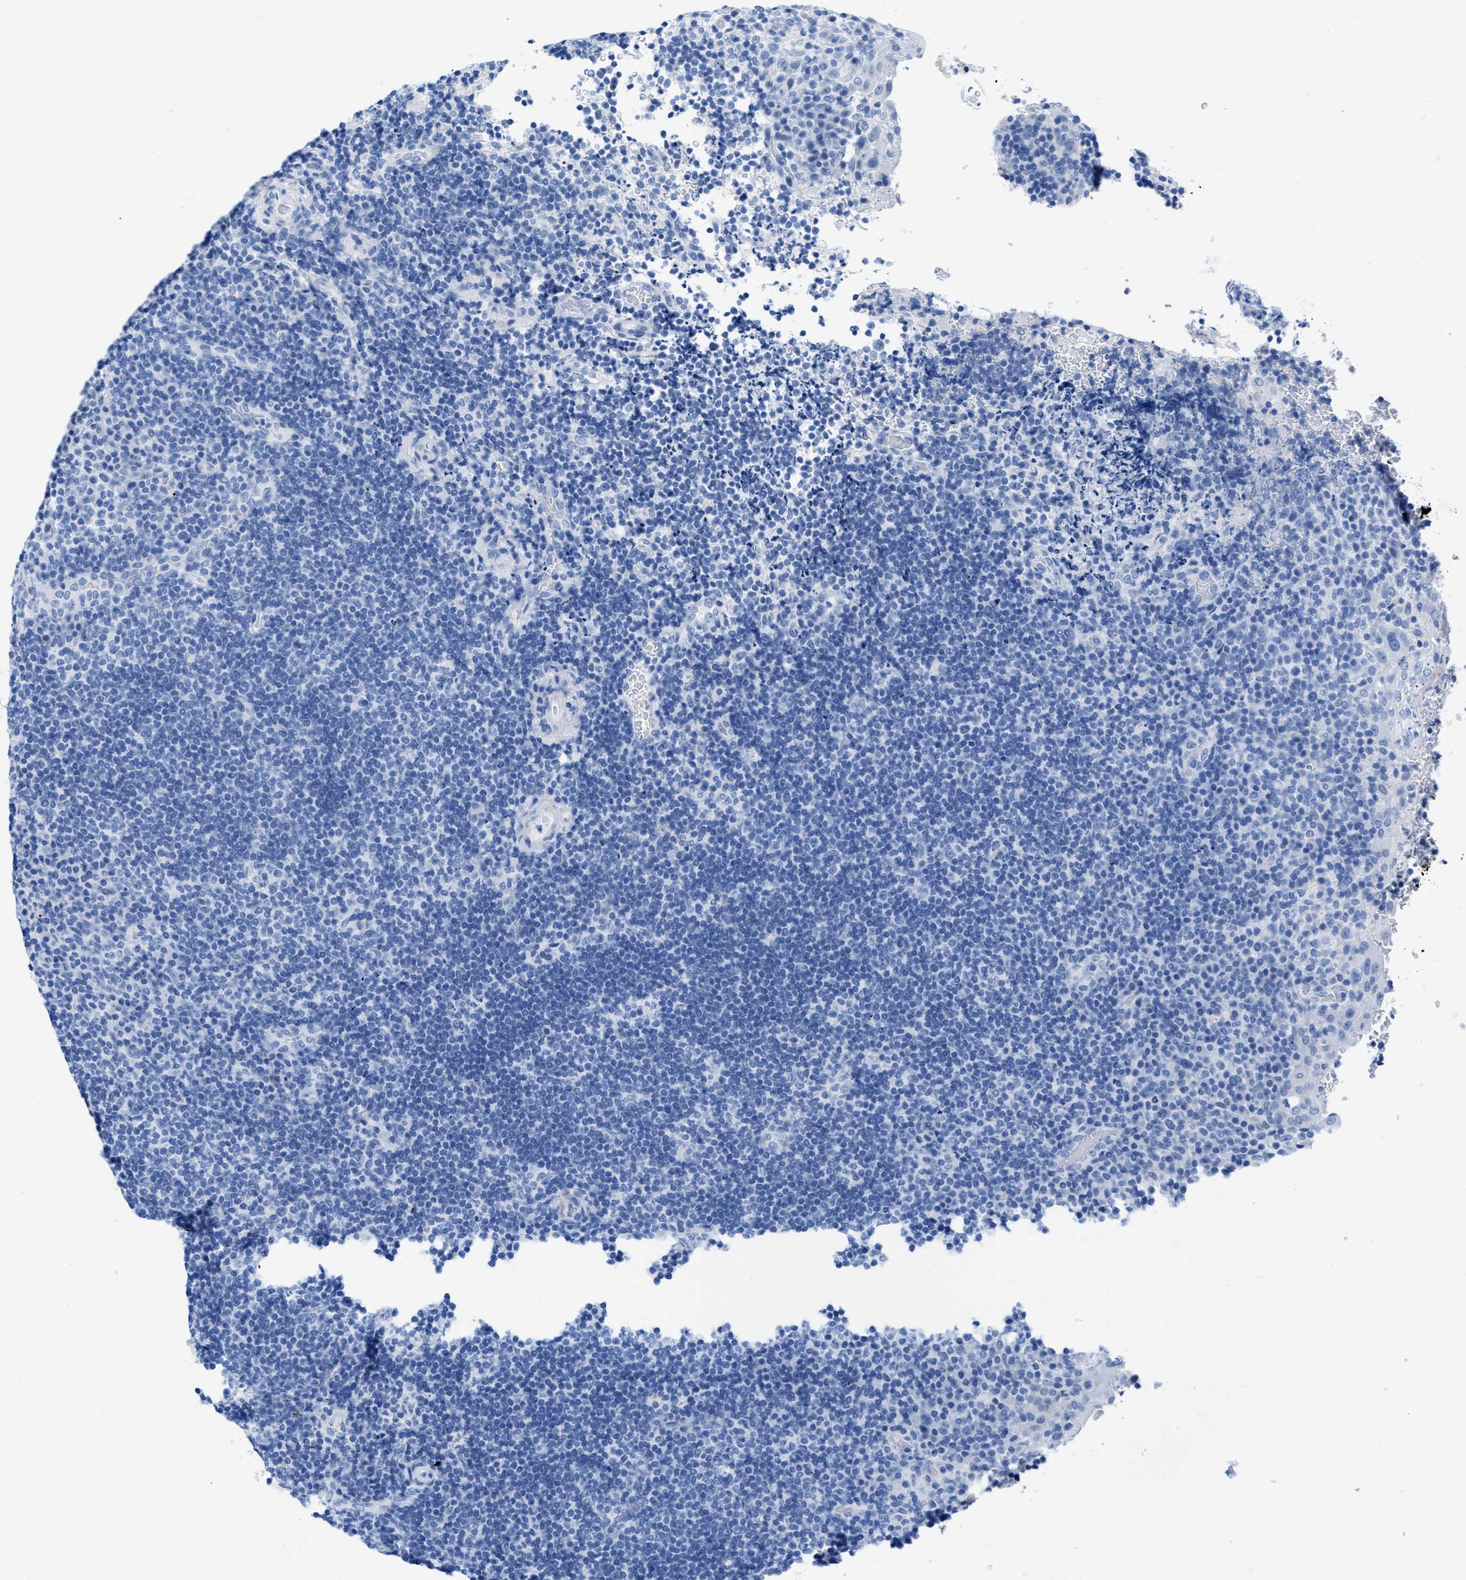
{"staining": {"intensity": "negative", "quantity": "none", "location": "none"}, "tissue": "lymphoma", "cell_type": "Tumor cells", "image_type": "cancer", "snomed": [{"axis": "morphology", "description": "Malignant lymphoma, non-Hodgkin's type, High grade"}, {"axis": "topography", "description": "Tonsil"}], "caption": "Tumor cells show no significant protein expression in malignant lymphoma, non-Hodgkin's type (high-grade).", "gene": "ANKFN1", "patient": {"sex": "female", "age": 36}}